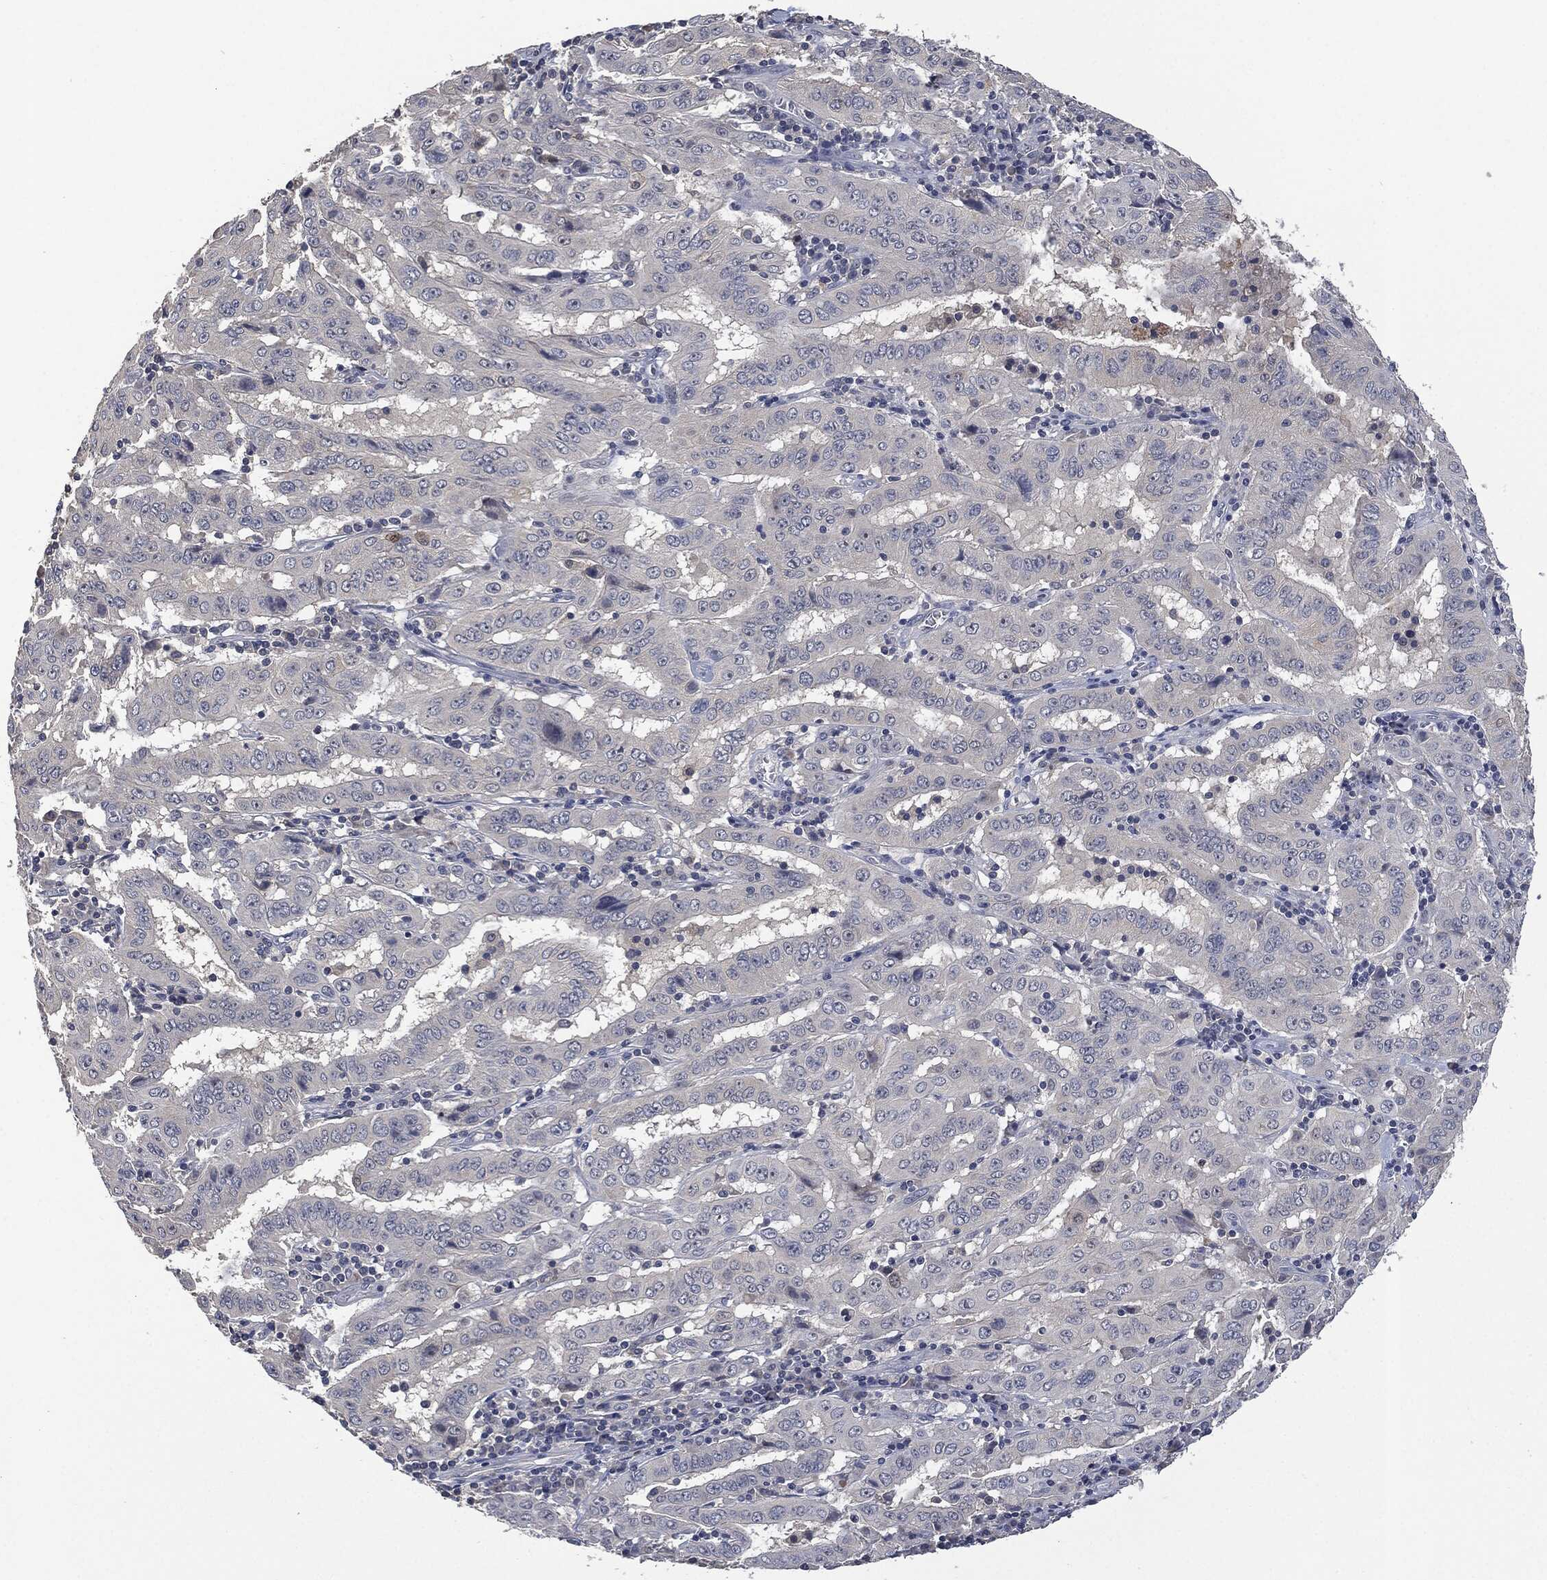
{"staining": {"intensity": "negative", "quantity": "none", "location": "none"}, "tissue": "pancreatic cancer", "cell_type": "Tumor cells", "image_type": "cancer", "snomed": [{"axis": "morphology", "description": "Adenocarcinoma, NOS"}, {"axis": "topography", "description": "Pancreas"}], "caption": "DAB immunohistochemical staining of human adenocarcinoma (pancreatic) reveals no significant staining in tumor cells.", "gene": "IL1RN", "patient": {"sex": "male", "age": 63}}